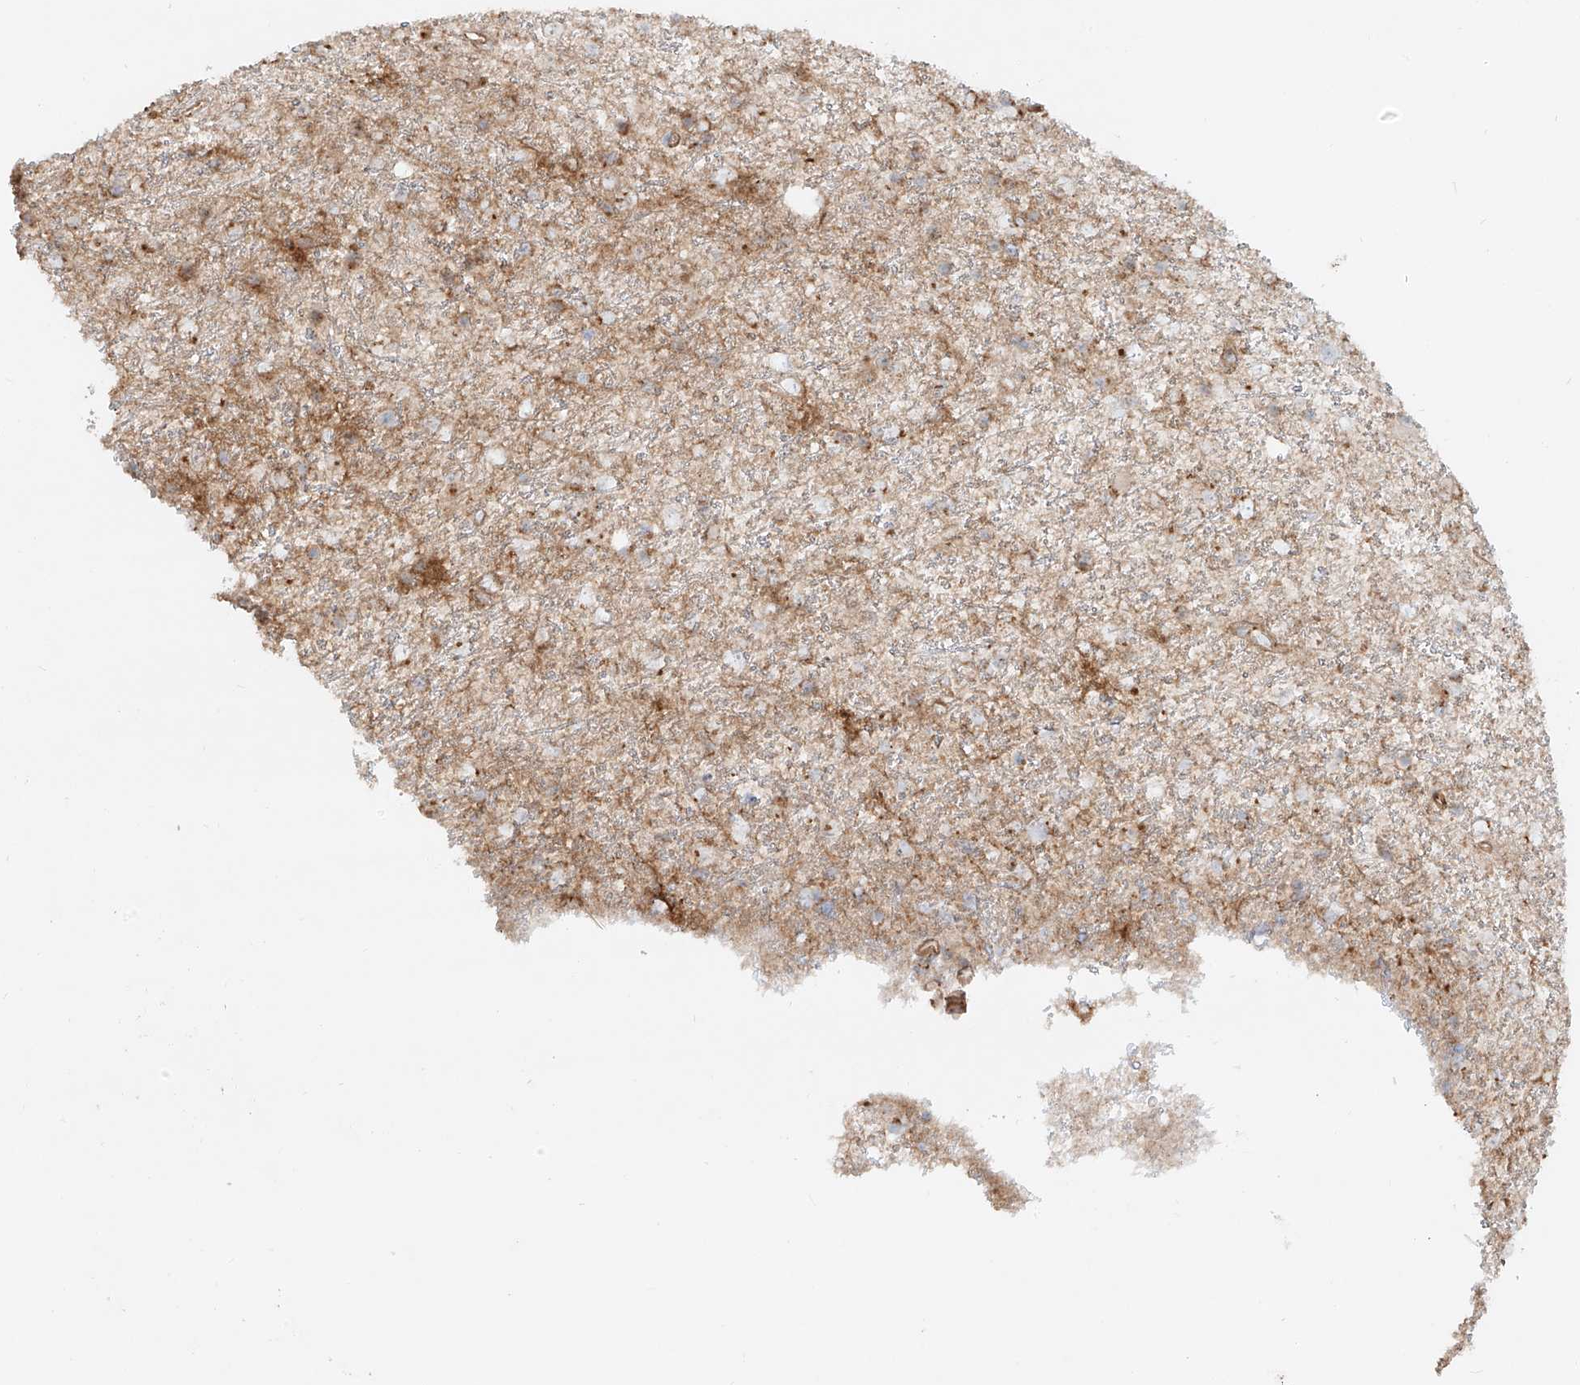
{"staining": {"intensity": "negative", "quantity": "none", "location": "none"}, "tissue": "glioma", "cell_type": "Tumor cells", "image_type": "cancer", "snomed": [{"axis": "morphology", "description": "Glioma, malignant, Low grade"}, {"axis": "topography", "description": "Cerebral cortex"}], "caption": "IHC micrograph of neoplastic tissue: glioma stained with DAB (3,3'-diaminobenzidine) exhibits no significant protein positivity in tumor cells.", "gene": "ZNF287", "patient": {"sex": "female", "age": 39}}